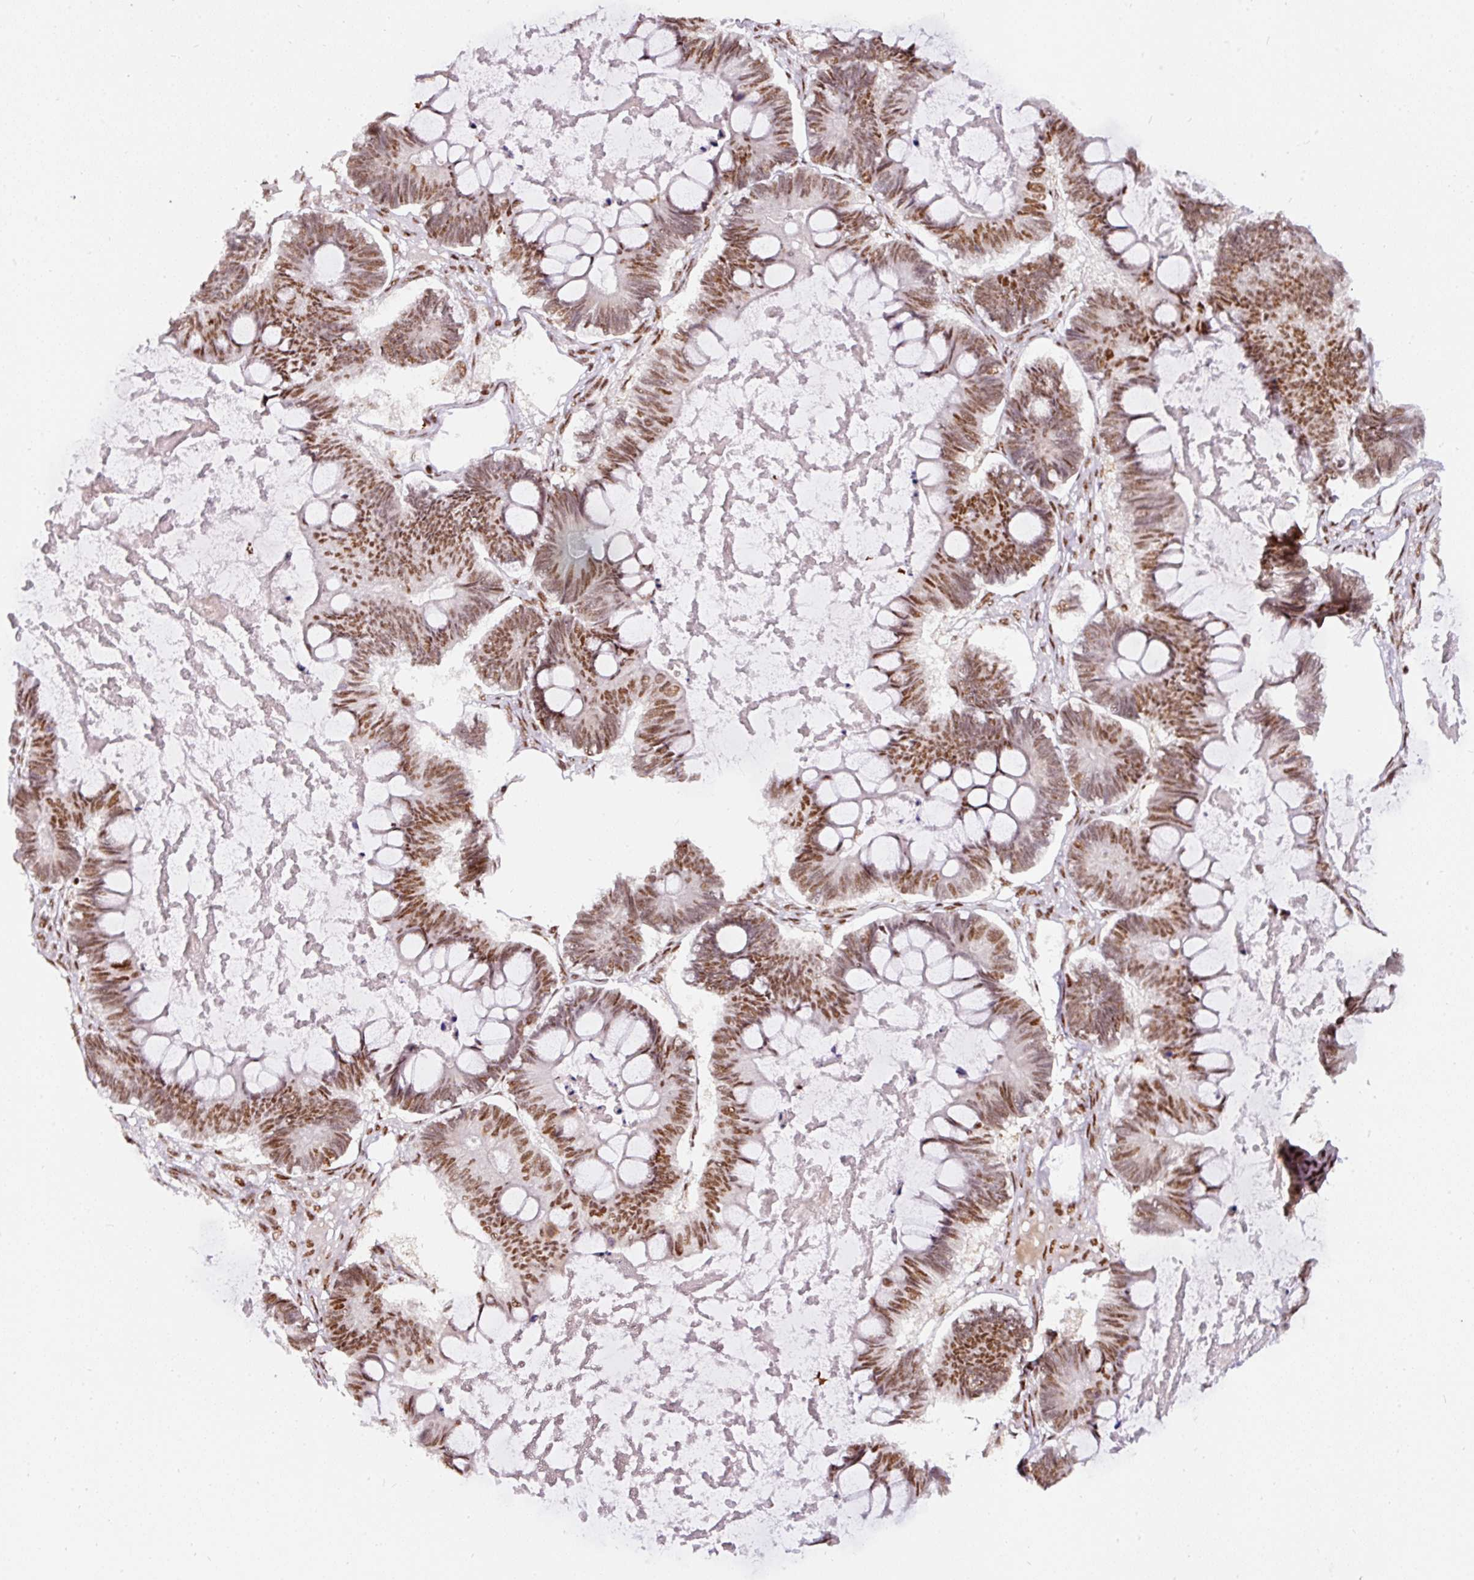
{"staining": {"intensity": "moderate", "quantity": ">75%", "location": "nuclear"}, "tissue": "ovarian cancer", "cell_type": "Tumor cells", "image_type": "cancer", "snomed": [{"axis": "morphology", "description": "Cystadenocarcinoma, mucinous, NOS"}, {"axis": "topography", "description": "Ovary"}], "caption": "Immunohistochemical staining of human mucinous cystadenocarcinoma (ovarian) reveals medium levels of moderate nuclear staining in approximately >75% of tumor cells.", "gene": "HNRNPC", "patient": {"sex": "female", "age": 61}}